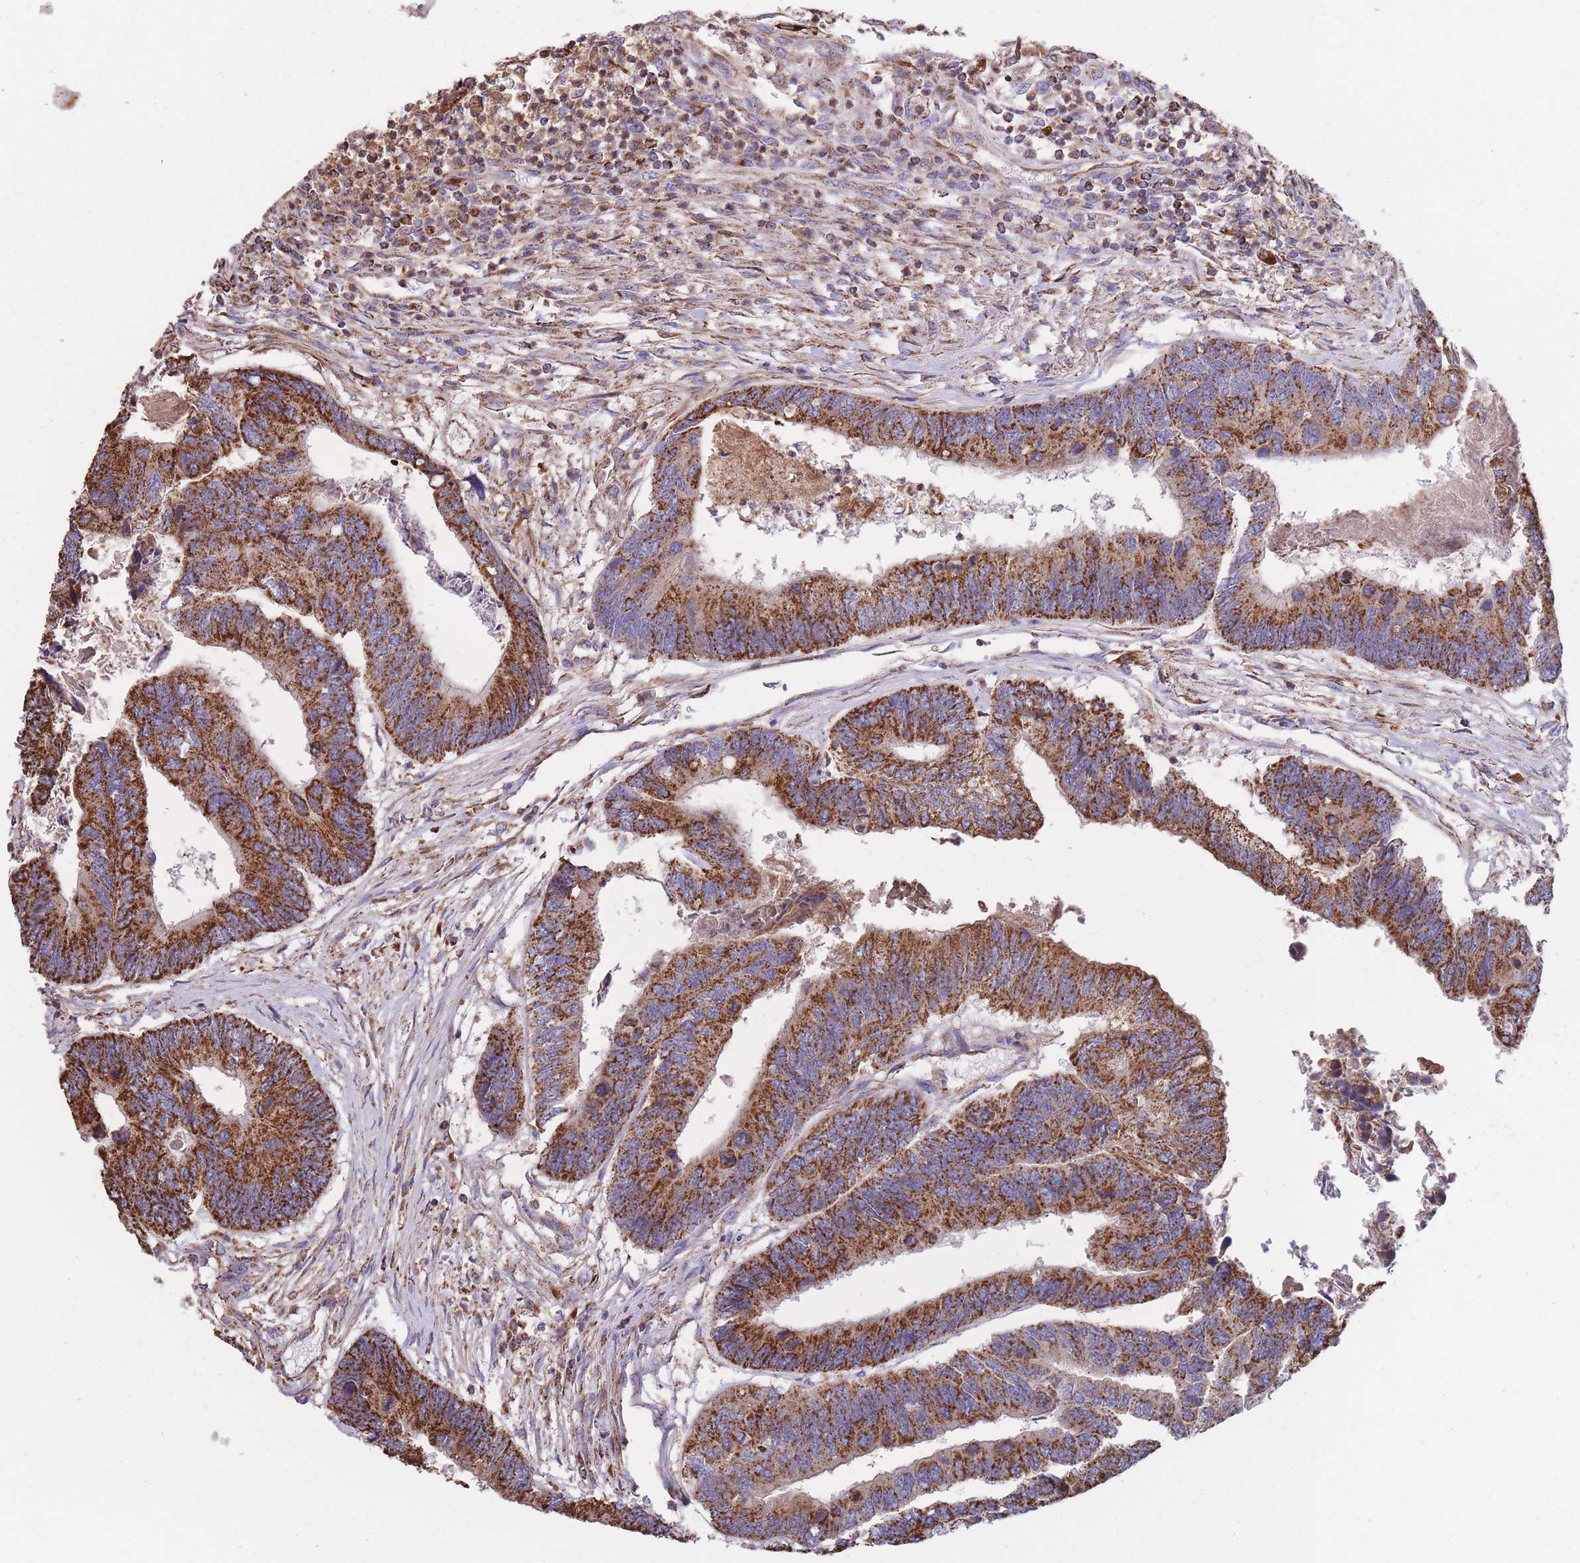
{"staining": {"intensity": "strong", "quantity": ">75%", "location": "cytoplasmic/membranous"}, "tissue": "colorectal cancer", "cell_type": "Tumor cells", "image_type": "cancer", "snomed": [{"axis": "morphology", "description": "Adenocarcinoma, NOS"}, {"axis": "topography", "description": "Colon"}], "caption": "A brown stain shows strong cytoplasmic/membranous expression of a protein in colorectal adenocarcinoma tumor cells. (DAB IHC, brown staining for protein, blue staining for nuclei).", "gene": "FKBP8", "patient": {"sex": "female", "age": 67}}